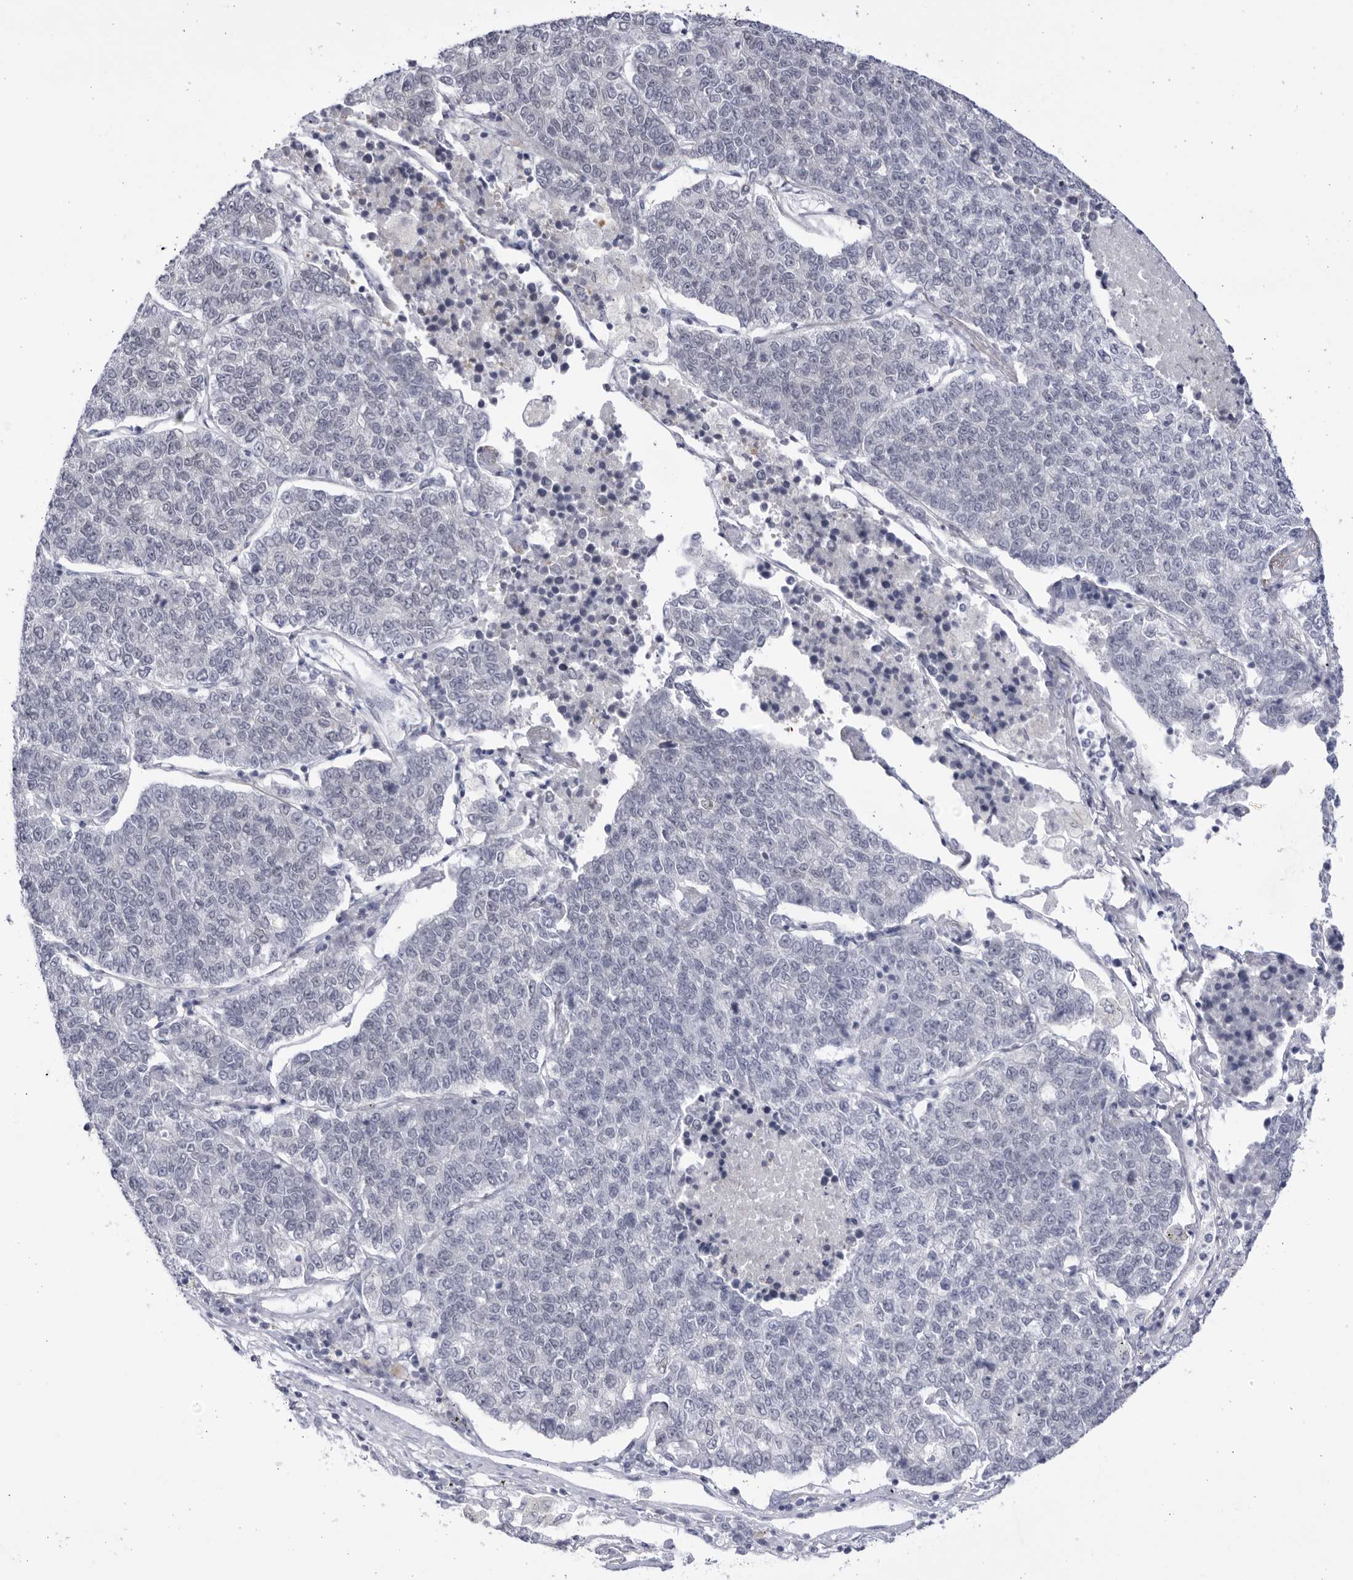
{"staining": {"intensity": "negative", "quantity": "none", "location": "none"}, "tissue": "lung cancer", "cell_type": "Tumor cells", "image_type": "cancer", "snomed": [{"axis": "morphology", "description": "Adenocarcinoma, NOS"}, {"axis": "topography", "description": "Lung"}], "caption": "An immunohistochemistry (IHC) photomicrograph of lung cancer is shown. There is no staining in tumor cells of lung cancer. (DAB (3,3'-diaminobenzidine) immunohistochemistry, high magnification).", "gene": "CCDC181", "patient": {"sex": "male", "age": 49}}